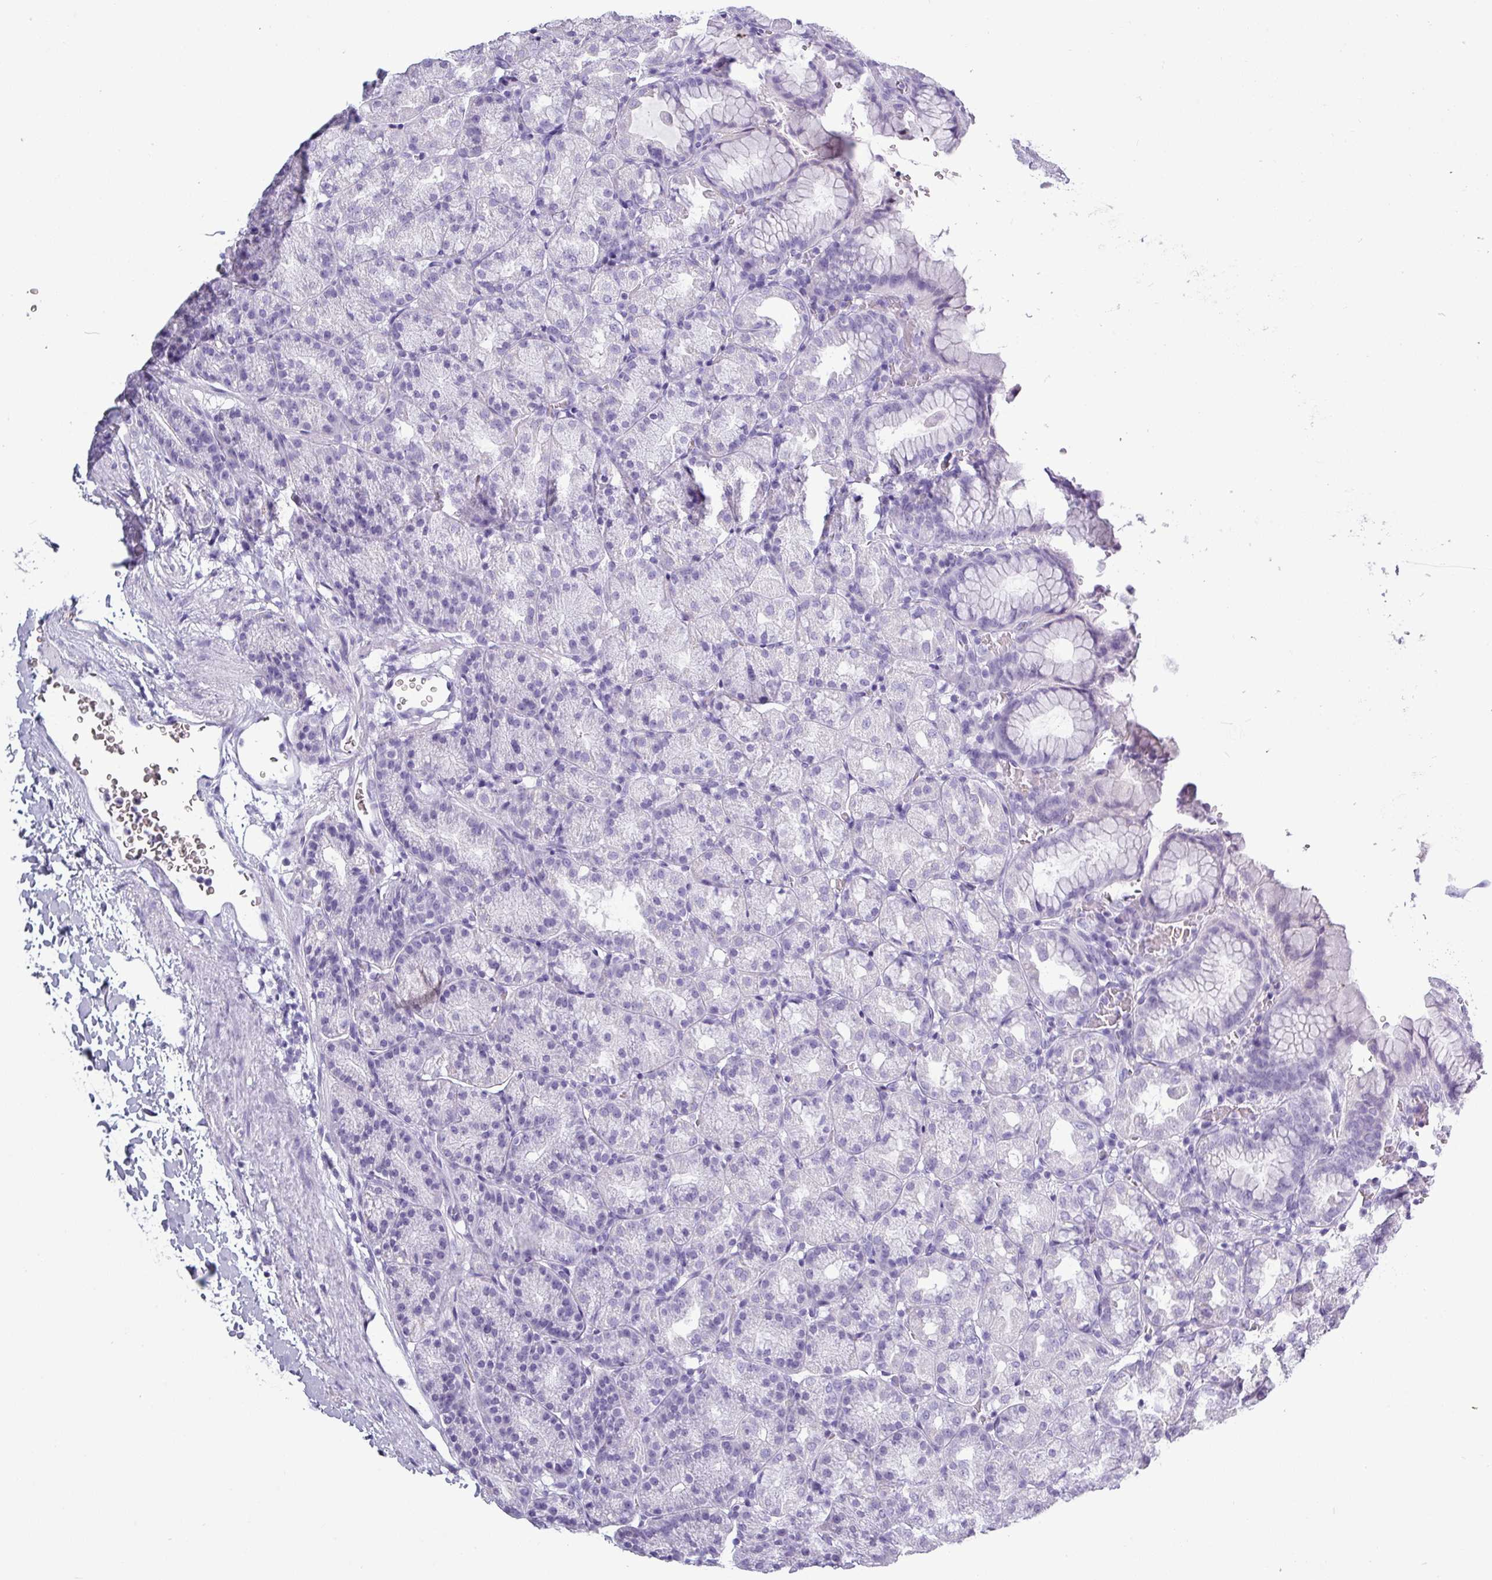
{"staining": {"intensity": "negative", "quantity": "none", "location": "none"}, "tissue": "stomach", "cell_type": "Glandular cells", "image_type": "normal", "snomed": [{"axis": "morphology", "description": "Normal tissue, NOS"}, {"axis": "topography", "description": "Stomach, upper"}], "caption": "Immunohistochemistry image of benign stomach stained for a protein (brown), which demonstrates no staining in glandular cells. (DAB immunohistochemistry (IHC) visualized using brightfield microscopy, high magnification).", "gene": "CRYBB2", "patient": {"sex": "female", "age": 81}}